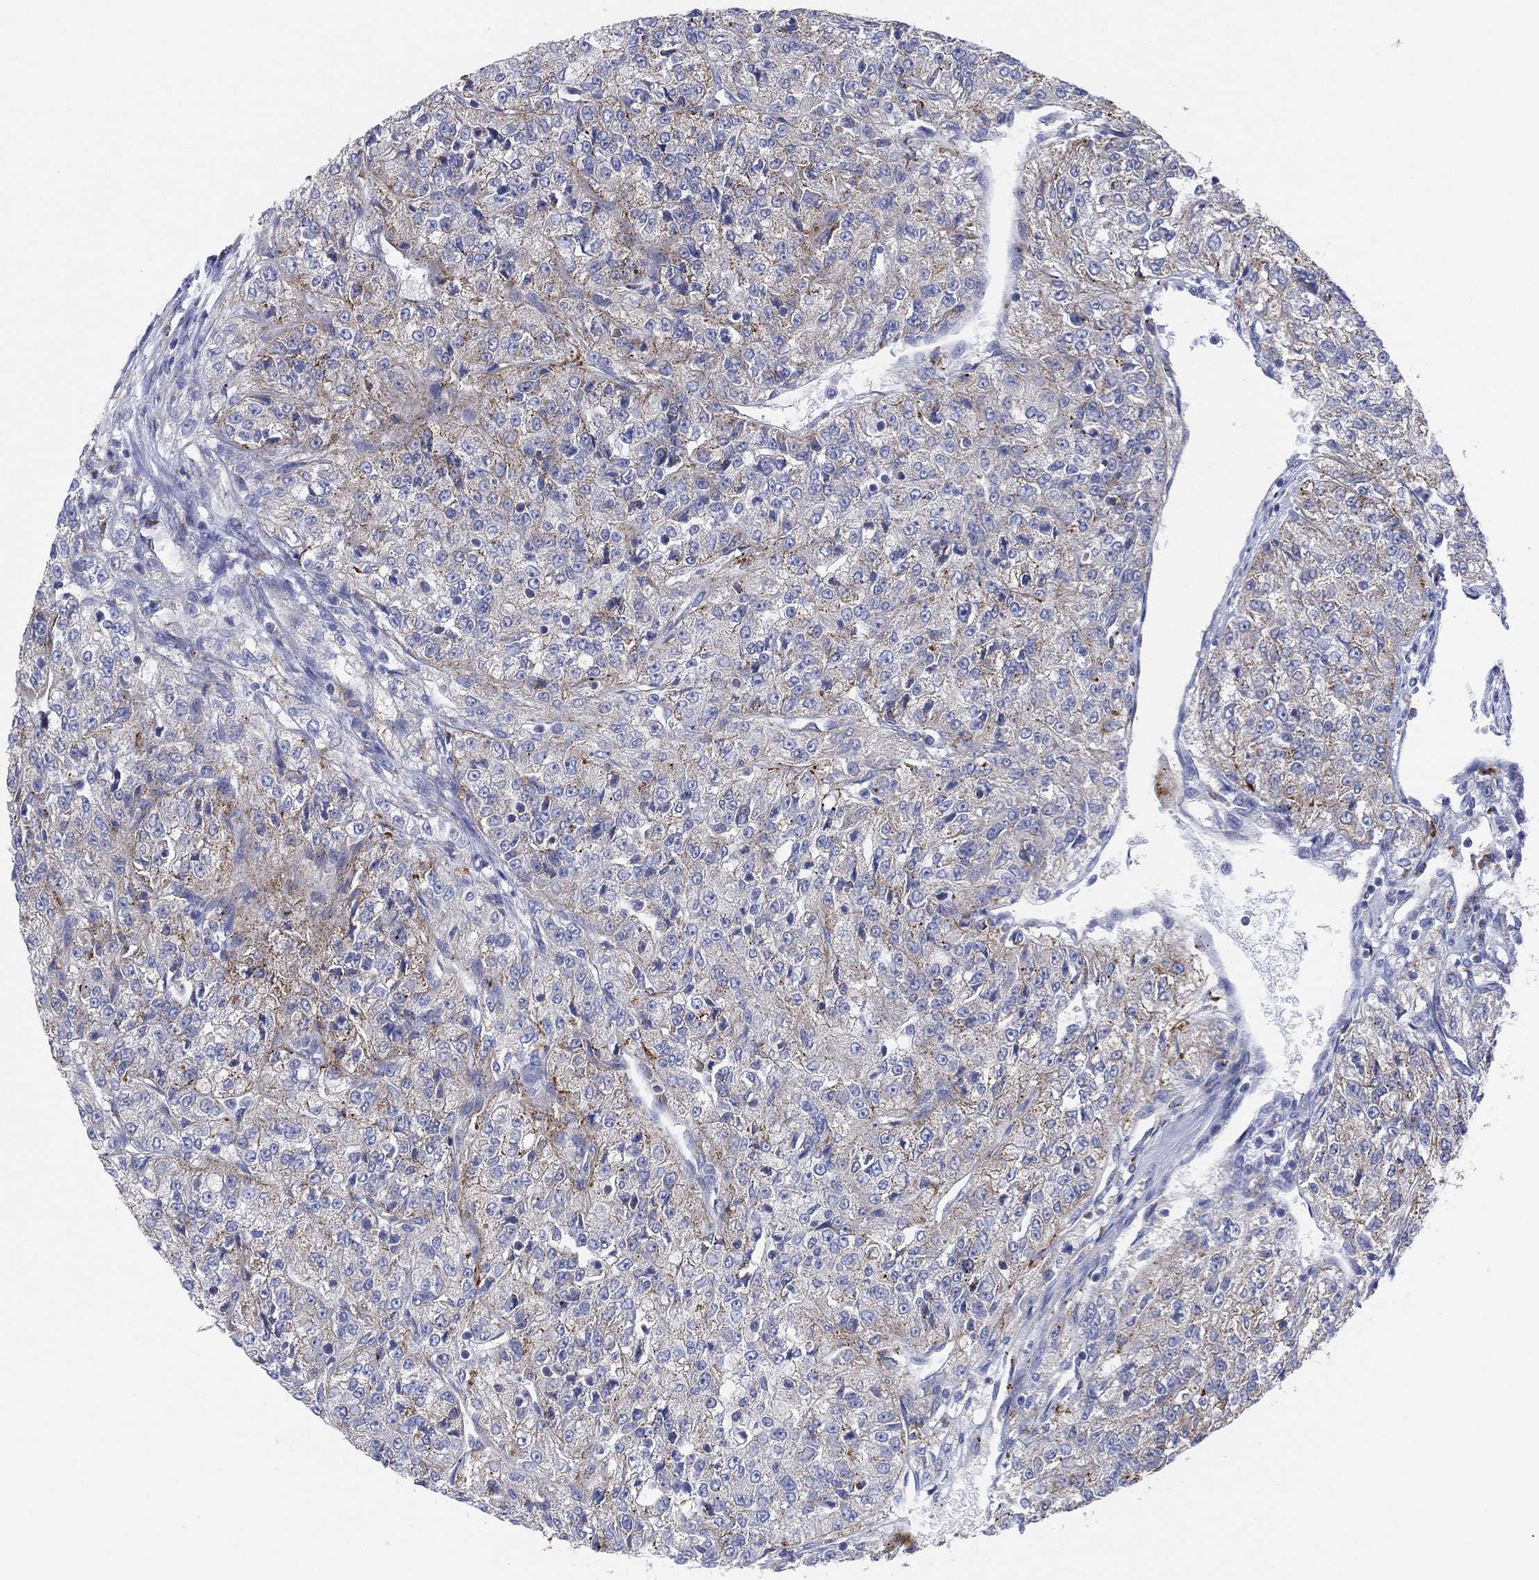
{"staining": {"intensity": "weak", "quantity": "<25%", "location": "cytoplasmic/membranous"}, "tissue": "renal cancer", "cell_type": "Tumor cells", "image_type": "cancer", "snomed": [{"axis": "morphology", "description": "Adenocarcinoma, NOS"}, {"axis": "topography", "description": "Kidney"}], "caption": "A photomicrograph of renal adenocarcinoma stained for a protein demonstrates no brown staining in tumor cells.", "gene": "GALNS", "patient": {"sex": "female", "age": 63}}